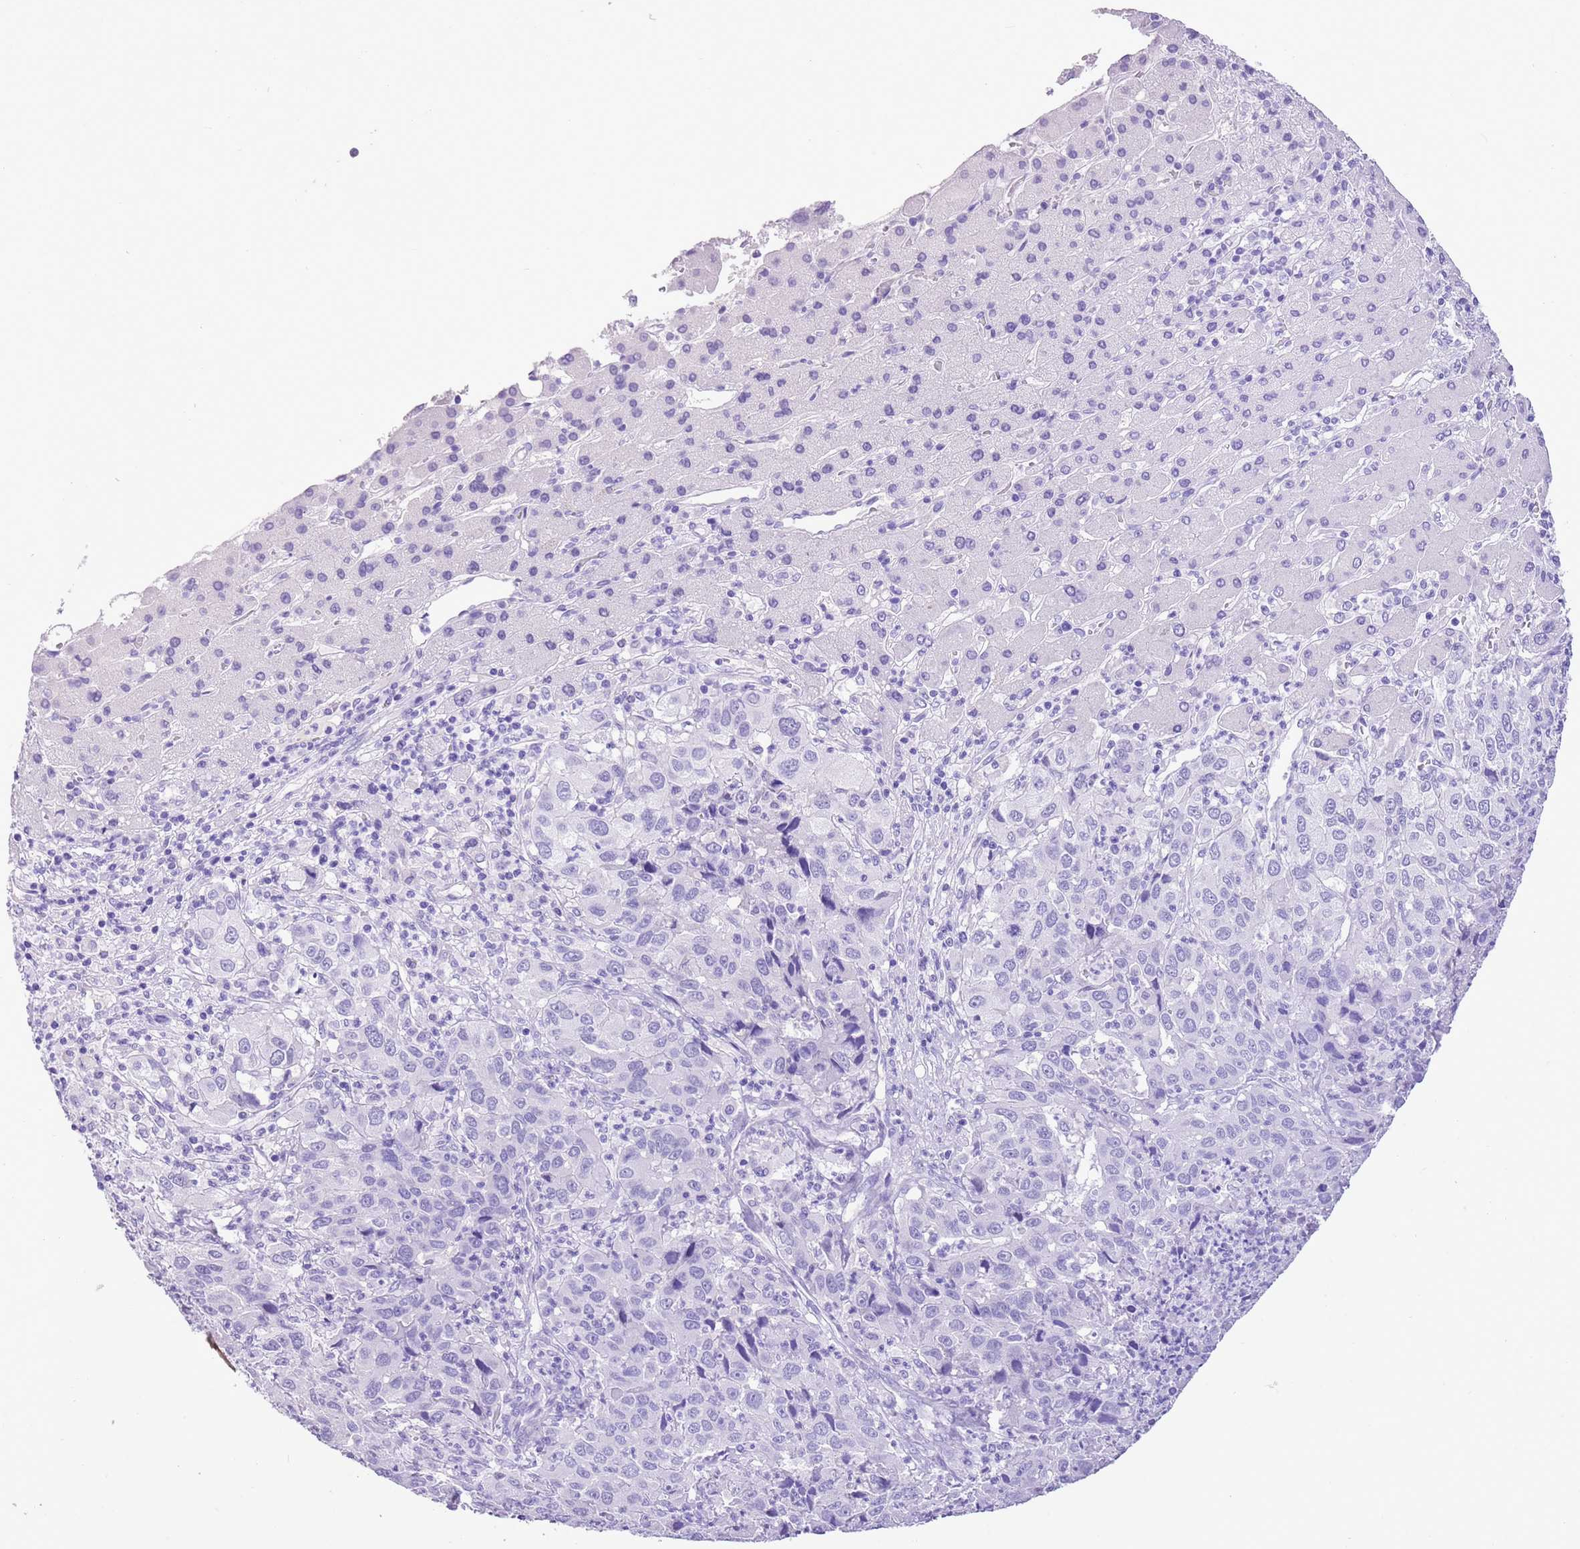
{"staining": {"intensity": "negative", "quantity": "none", "location": "none"}, "tissue": "liver cancer", "cell_type": "Tumor cells", "image_type": "cancer", "snomed": [{"axis": "morphology", "description": "Carcinoma, Hepatocellular, NOS"}, {"axis": "topography", "description": "Liver"}], "caption": "A high-resolution histopathology image shows immunohistochemistry staining of hepatocellular carcinoma (liver), which shows no significant positivity in tumor cells.", "gene": "TBC1D10B", "patient": {"sex": "male", "age": 63}}